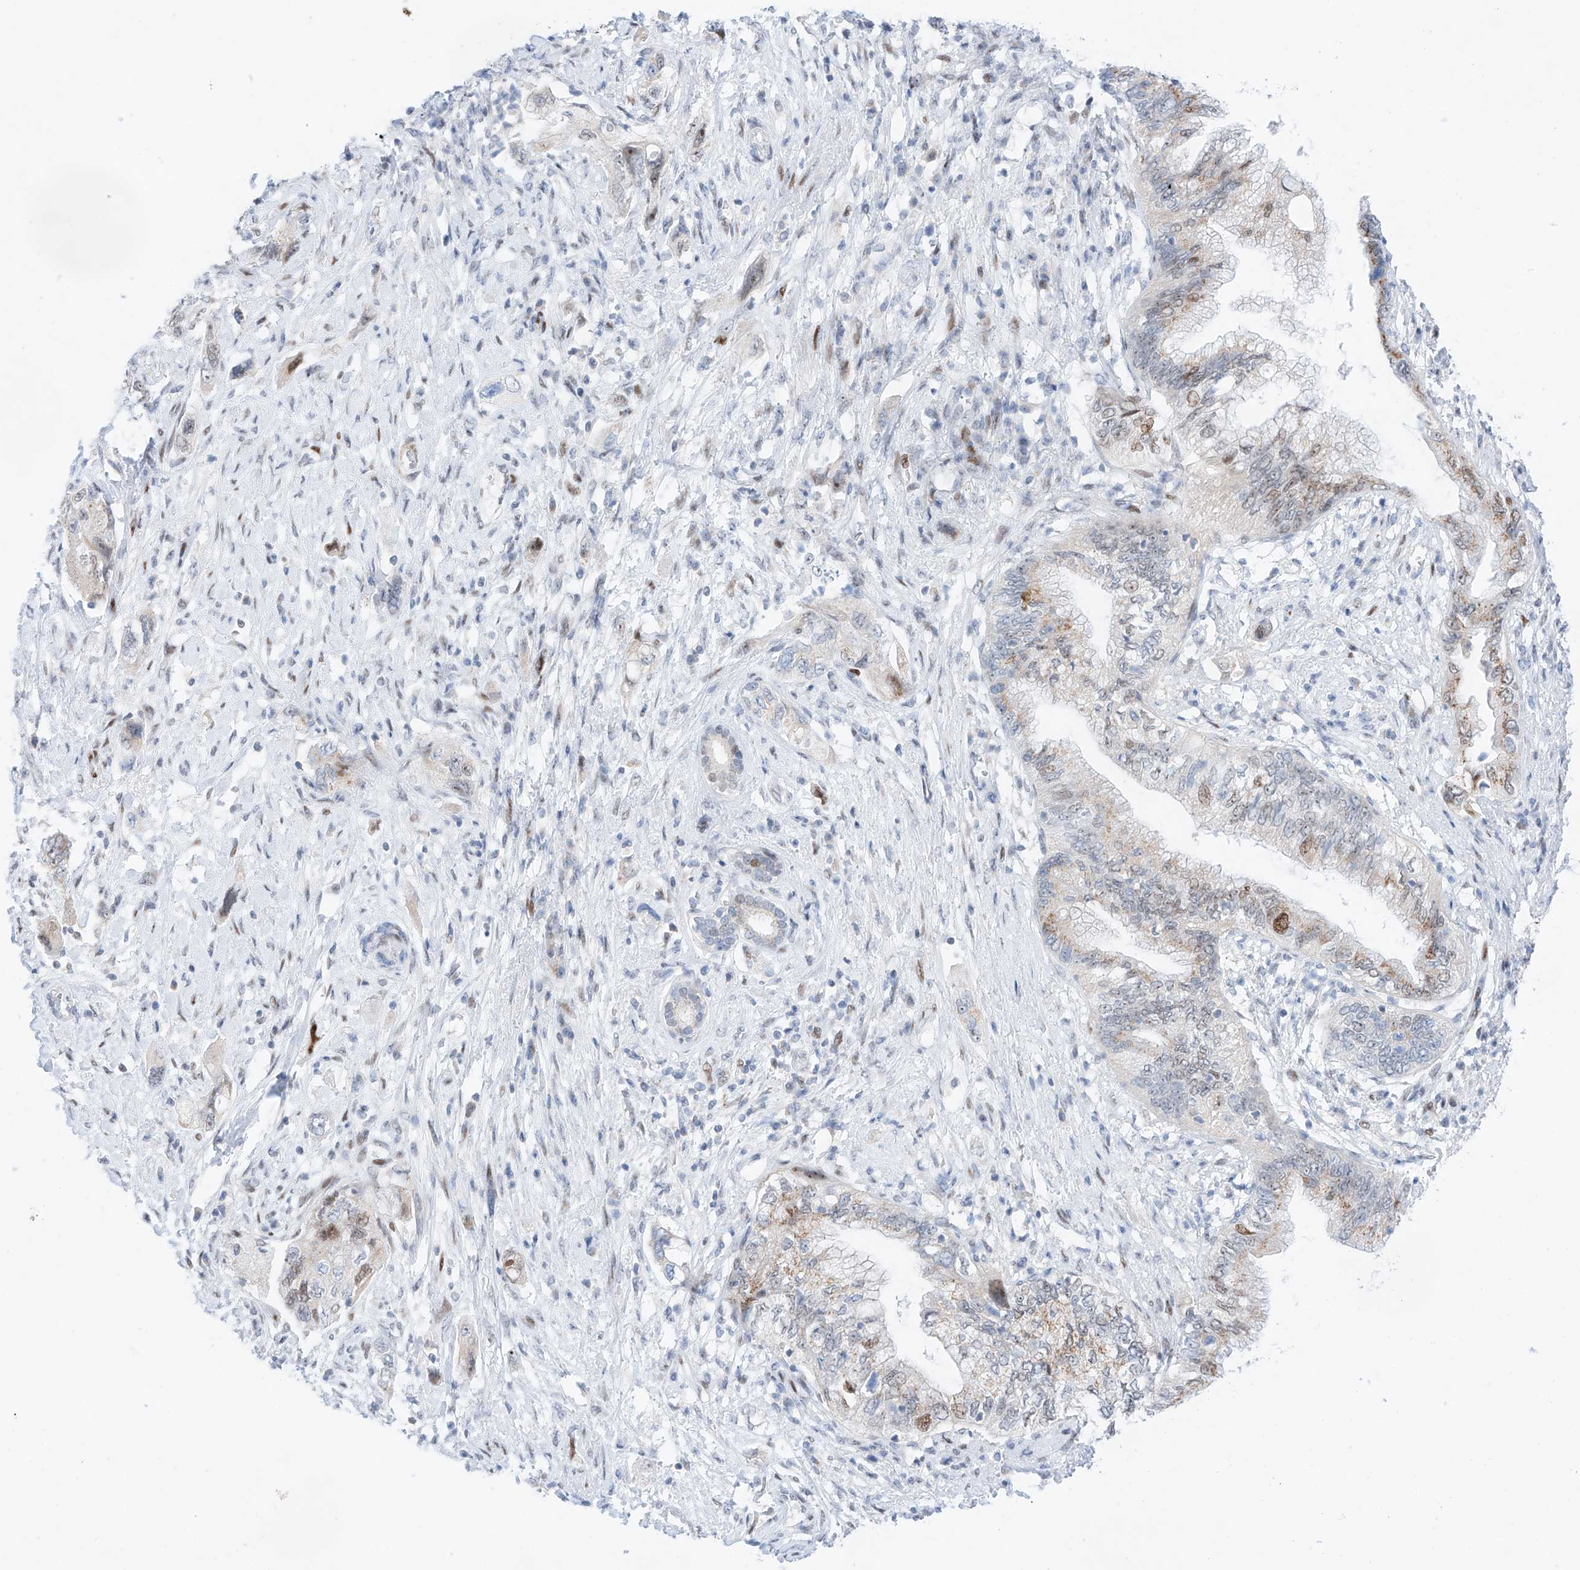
{"staining": {"intensity": "weak", "quantity": "25%-75%", "location": "cytoplasmic/membranous,nuclear"}, "tissue": "pancreatic cancer", "cell_type": "Tumor cells", "image_type": "cancer", "snomed": [{"axis": "morphology", "description": "Adenocarcinoma, NOS"}, {"axis": "topography", "description": "Pancreas"}], "caption": "Immunohistochemical staining of human pancreatic adenocarcinoma demonstrates weak cytoplasmic/membranous and nuclear protein staining in approximately 25%-75% of tumor cells.", "gene": "NT5C3B", "patient": {"sex": "female", "age": 73}}